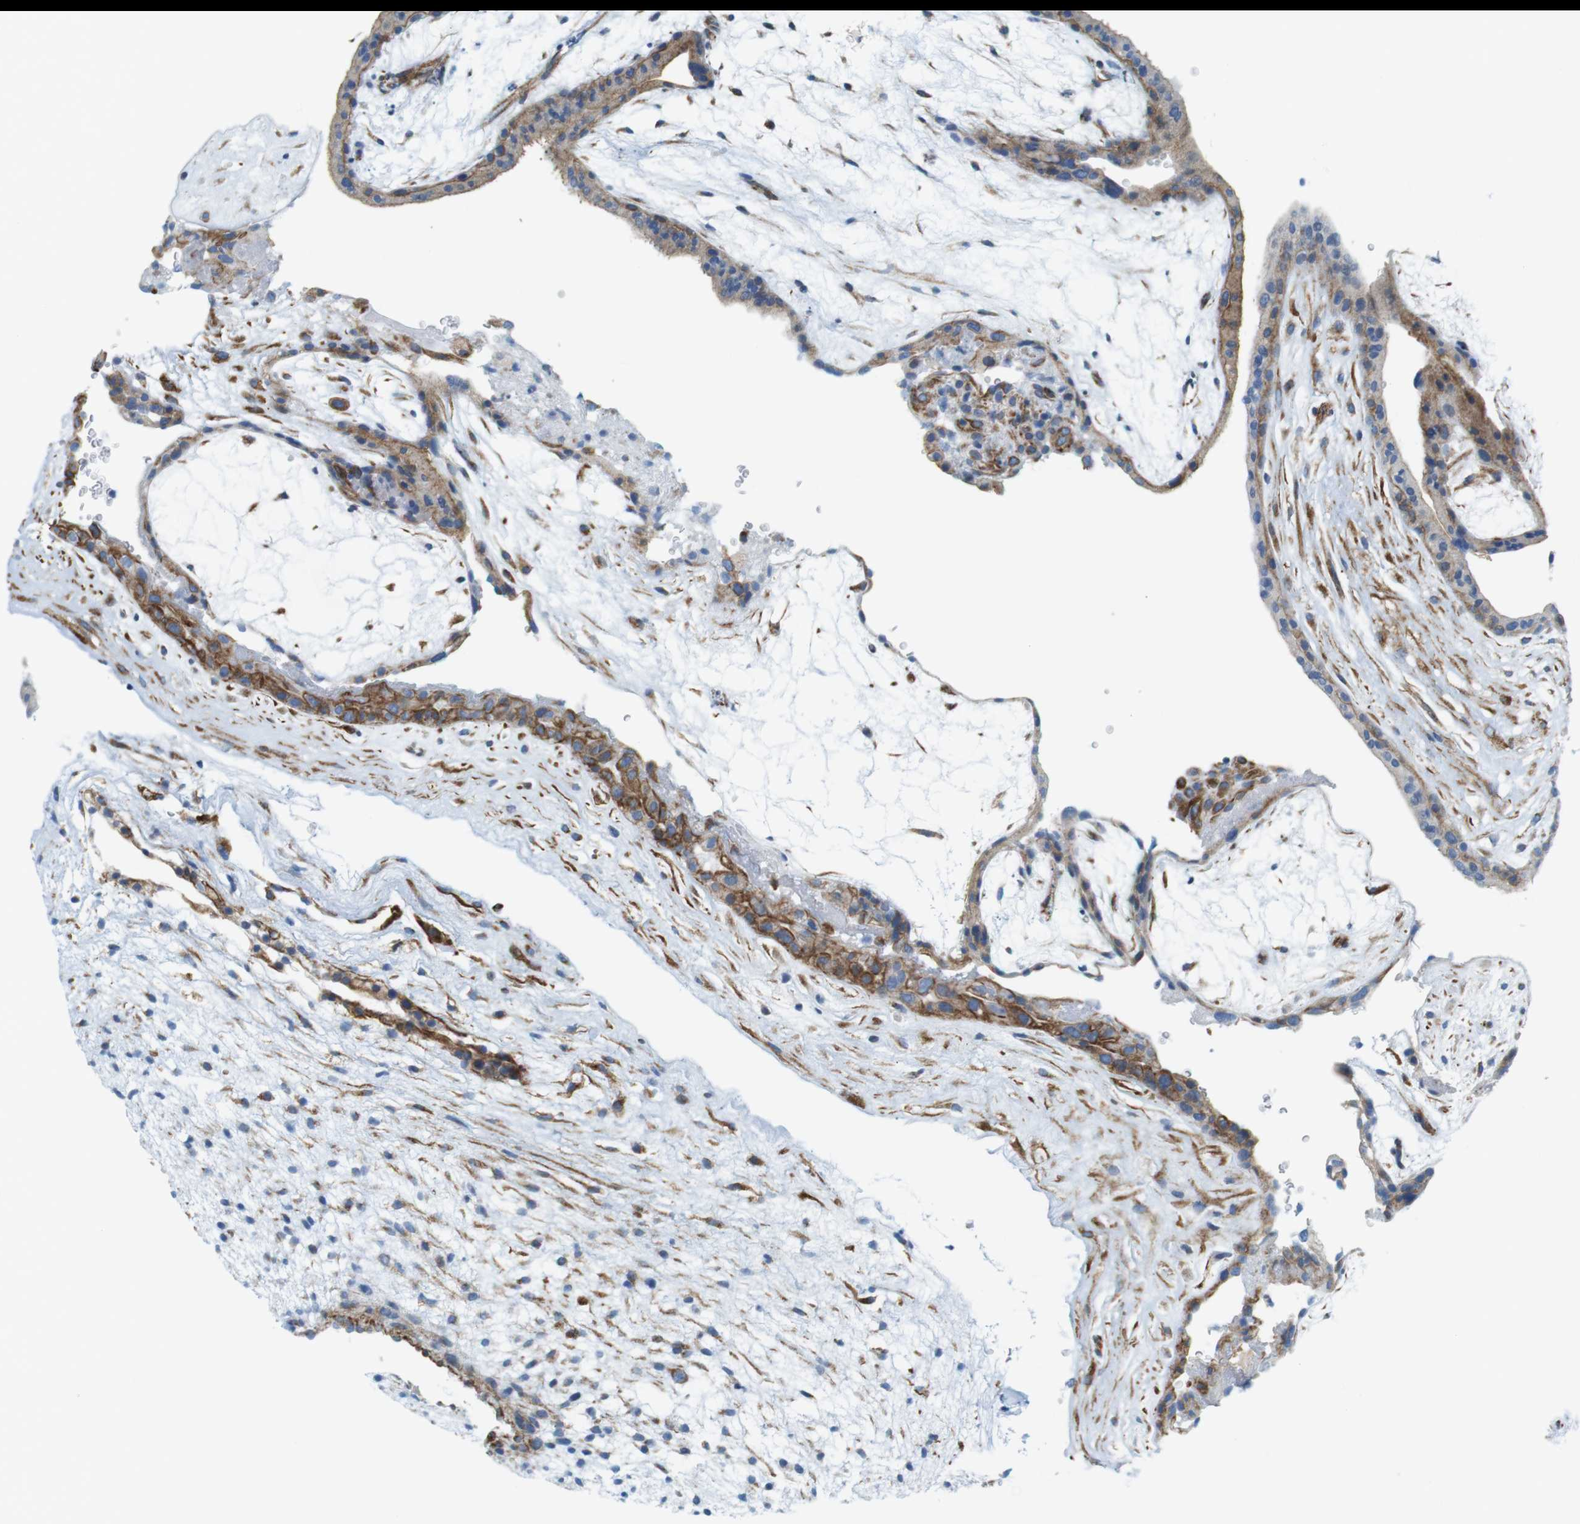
{"staining": {"intensity": "strong", "quantity": ">75%", "location": "cytoplasmic/membranous"}, "tissue": "placenta", "cell_type": "Decidual cells", "image_type": "normal", "snomed": [{"axis": "morphology", "description": "Normal tissue, NOS"}, {"axis": "topography", "description": "Placenta"}], "caption": "IHC histopathology image of unremarkable placenta: placenta stained using immunohistochemistry (IHC) displays high levels of strong protein expression localized specifically in the cytoplasmic/membranous of decidual cells, appearing as a cytoplasmic/membranous brown color.", "gene": "MYH9", "patient": {"sex": "female", "age": 19}}